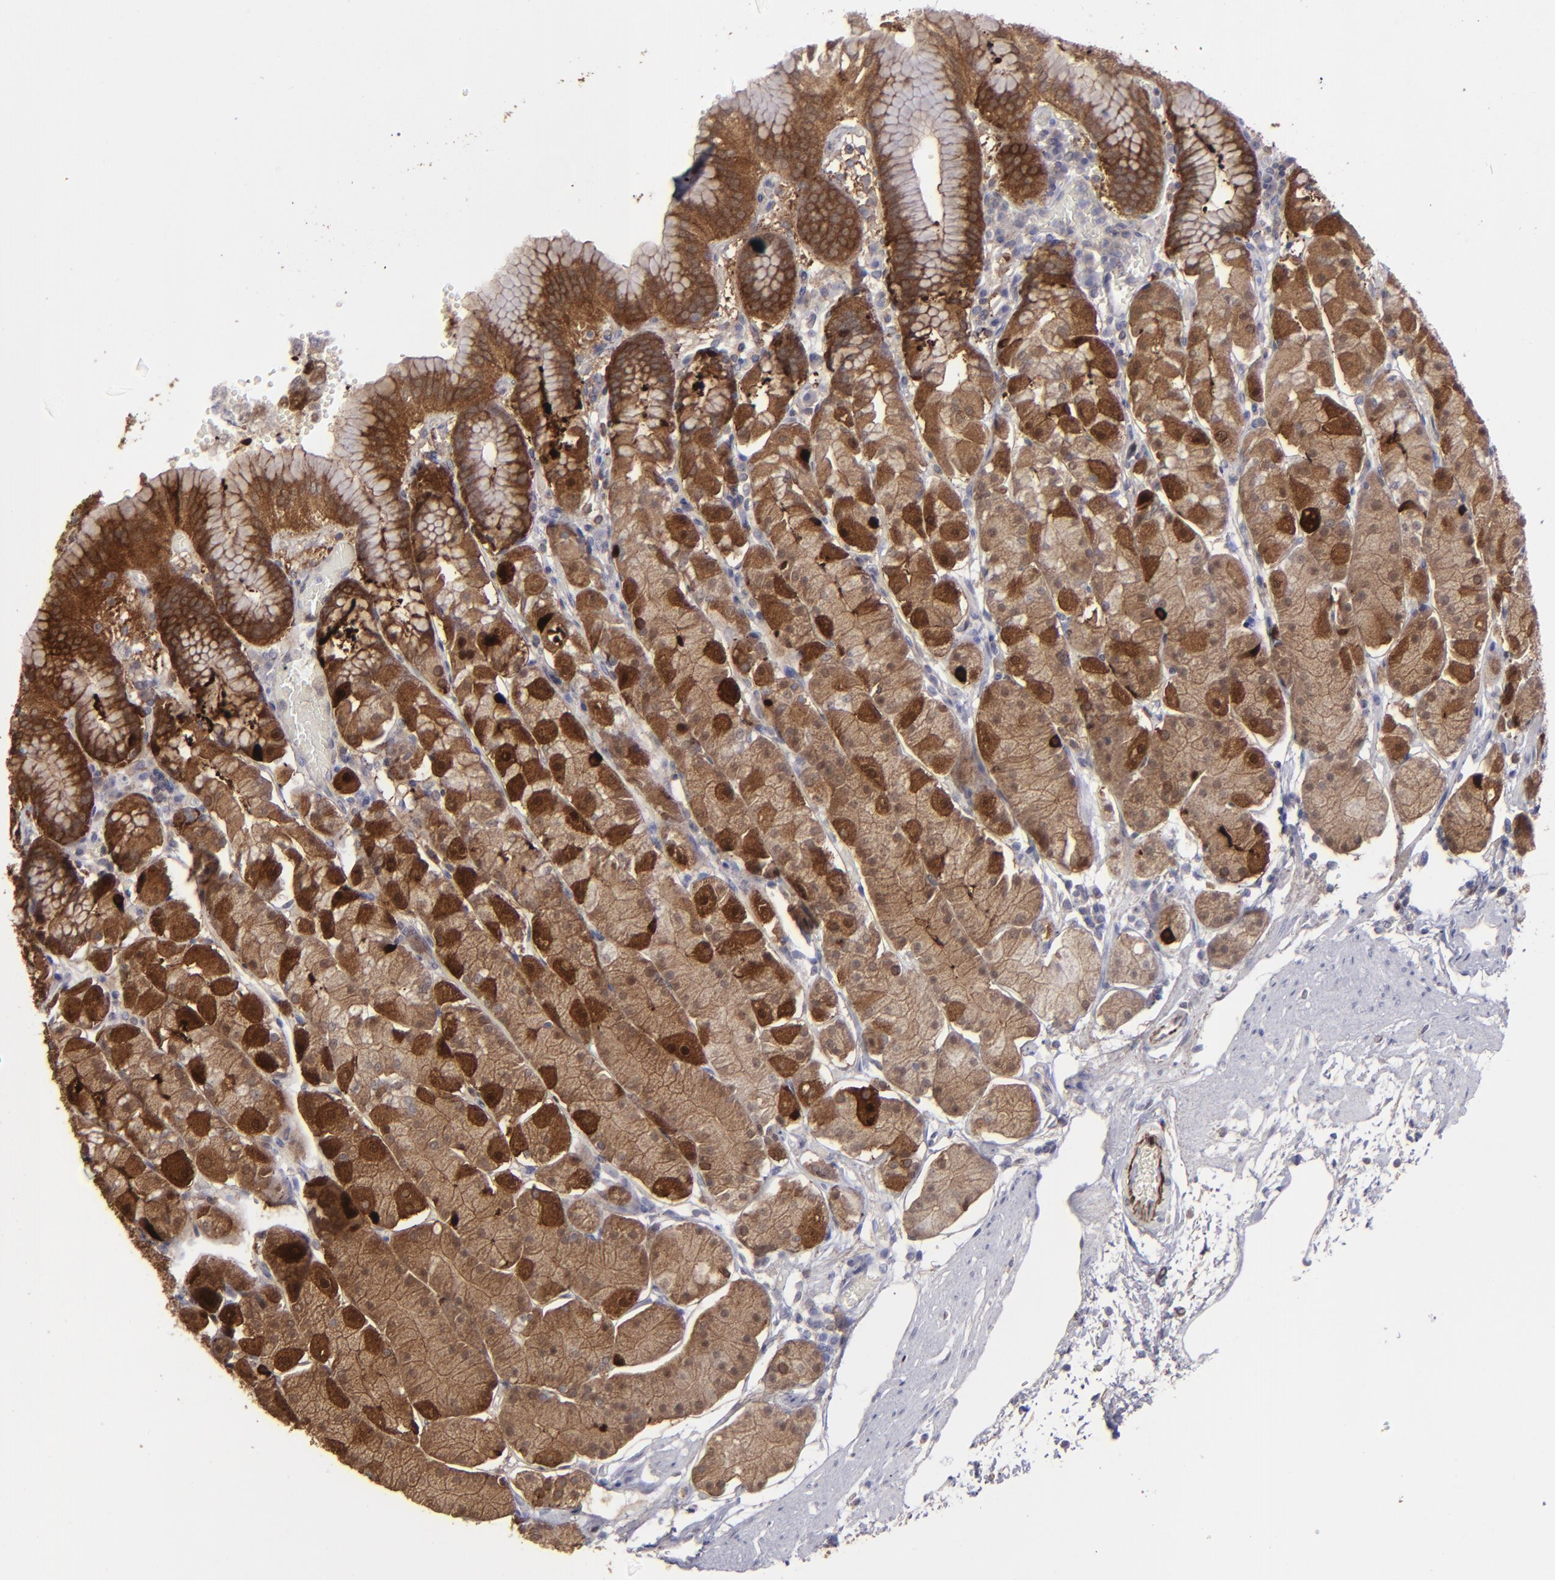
{"staining": {"intensity": "strong", "quantity": ">75%", "location": "cytoplasmic/membranous"}, "tissue": "stomach", "cell_type": "Glandular cells", "image_type": "normal", "snomed": [{"axis": "morphology", "description": "Normal tissue, NOS"}, {"axis": "topography", "description": "Stomach, upper"}, {"axis": "topography", "description": "Stomach"}], "caption": "Protein positivity by immunohistochemistry shows strong cytoplasmic/membranous expression in about >75% of glandular cells in benign stomach. (brown staining indicates protein expression, while blue staining denotes nuclei).", "gene": "SEMA3G", "patient": {"sex": "male", "age": 76}}